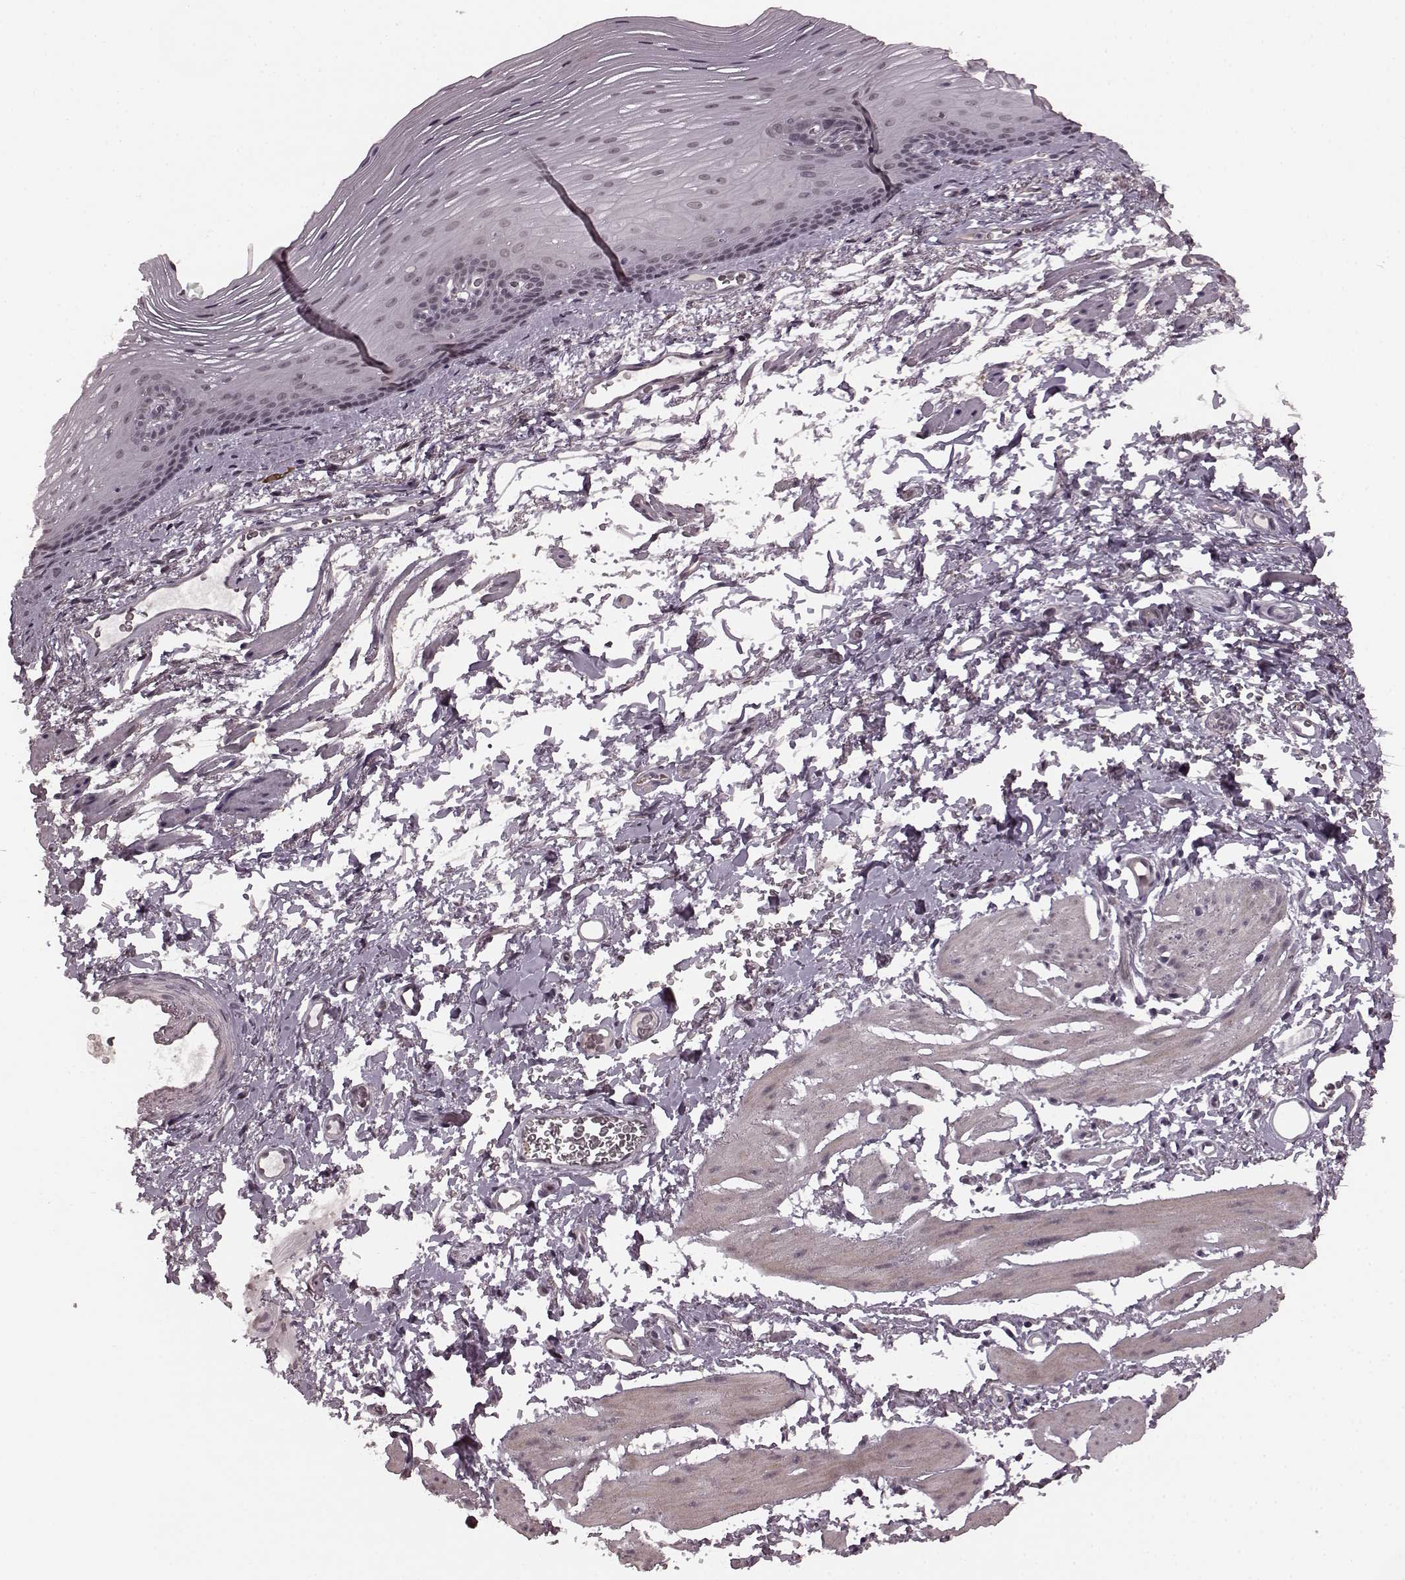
{"staining": {"intensity": "weak", "quantity": "<25%", "location": "nuclear"}, "tissue": "esophagus", "cell_type": "Squamous epithelial cells", "image_type": "normal", "snomed": [{"axis": "morphology", "description": "Normal tissue, NOS"}, {"axis": "topography", "description": "Esophagus"}], "caption": "Photomicrograph shows no significant protein expression in squamous epithelial cells of unremarkable esophagus. (Stains: DAB (3,3'-diaminobenzidine) IHC with hematoxylin counter stain, Microscopy: brightfield microscopy at high magnification).", "gene": "PLCB4", "patient": {"sex": "male", "age": 76}}